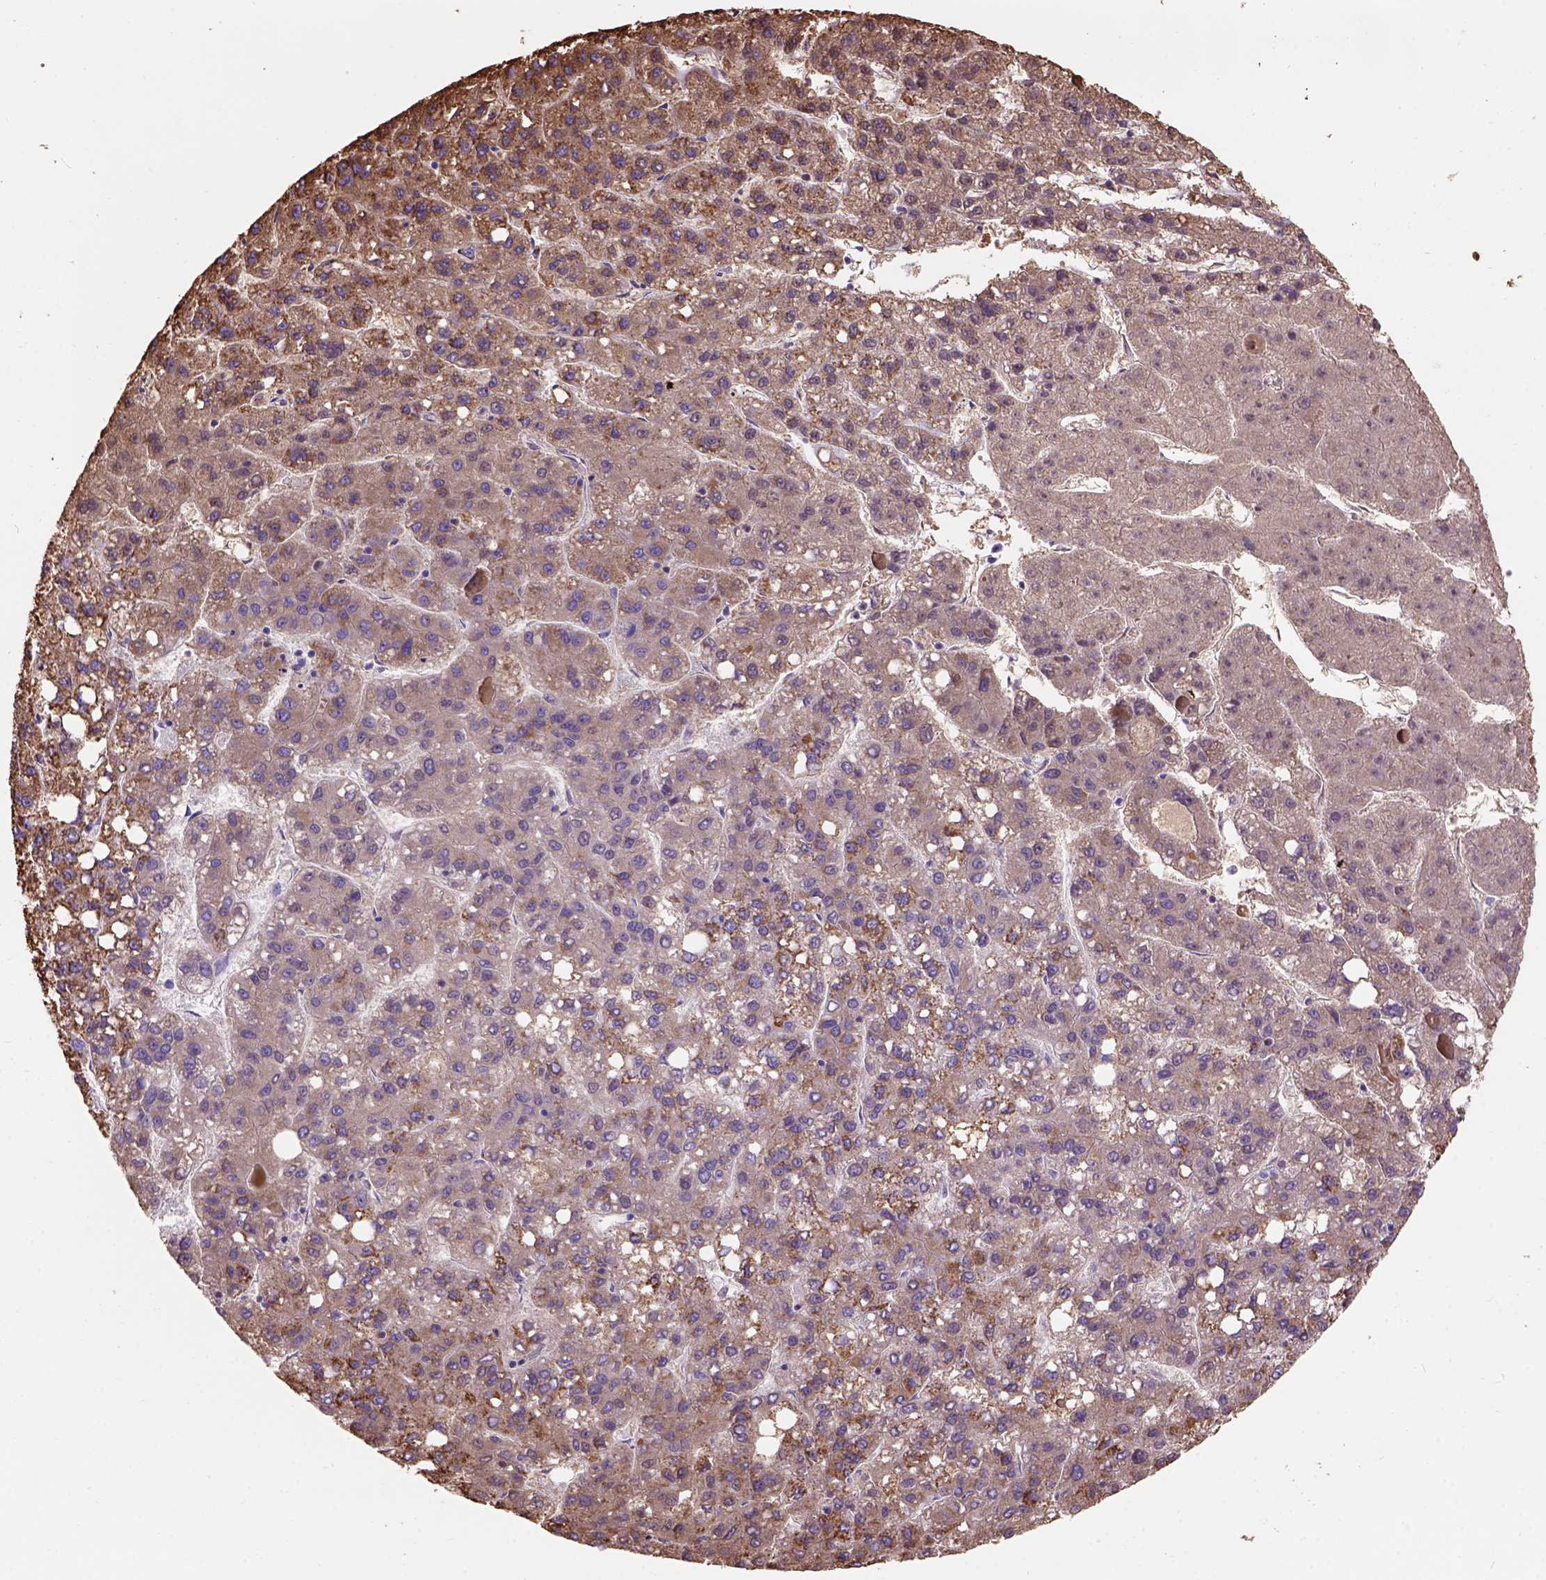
{"staining": {"intensity": "moderate", "quantity": "25%-75%", "location": "cytoplasmic/membranous"}, "tissue": "liver cancer", "cell_type": "Tumor cells", "image_type": "cancer", "snomed": [{"axis": "morphology", "description": "Carcinoma, Hepatocellular, NOS"}, {"axis": "topography", "description": "Liver"}], "caption": "Moderate cytoplasmic/membranous staining is seen in about 25%-75% of tumor cells in liver hepatocellular carcinoma.", "gene": "L2HGDH", "patient": {"sex": "female", "age": 82}}